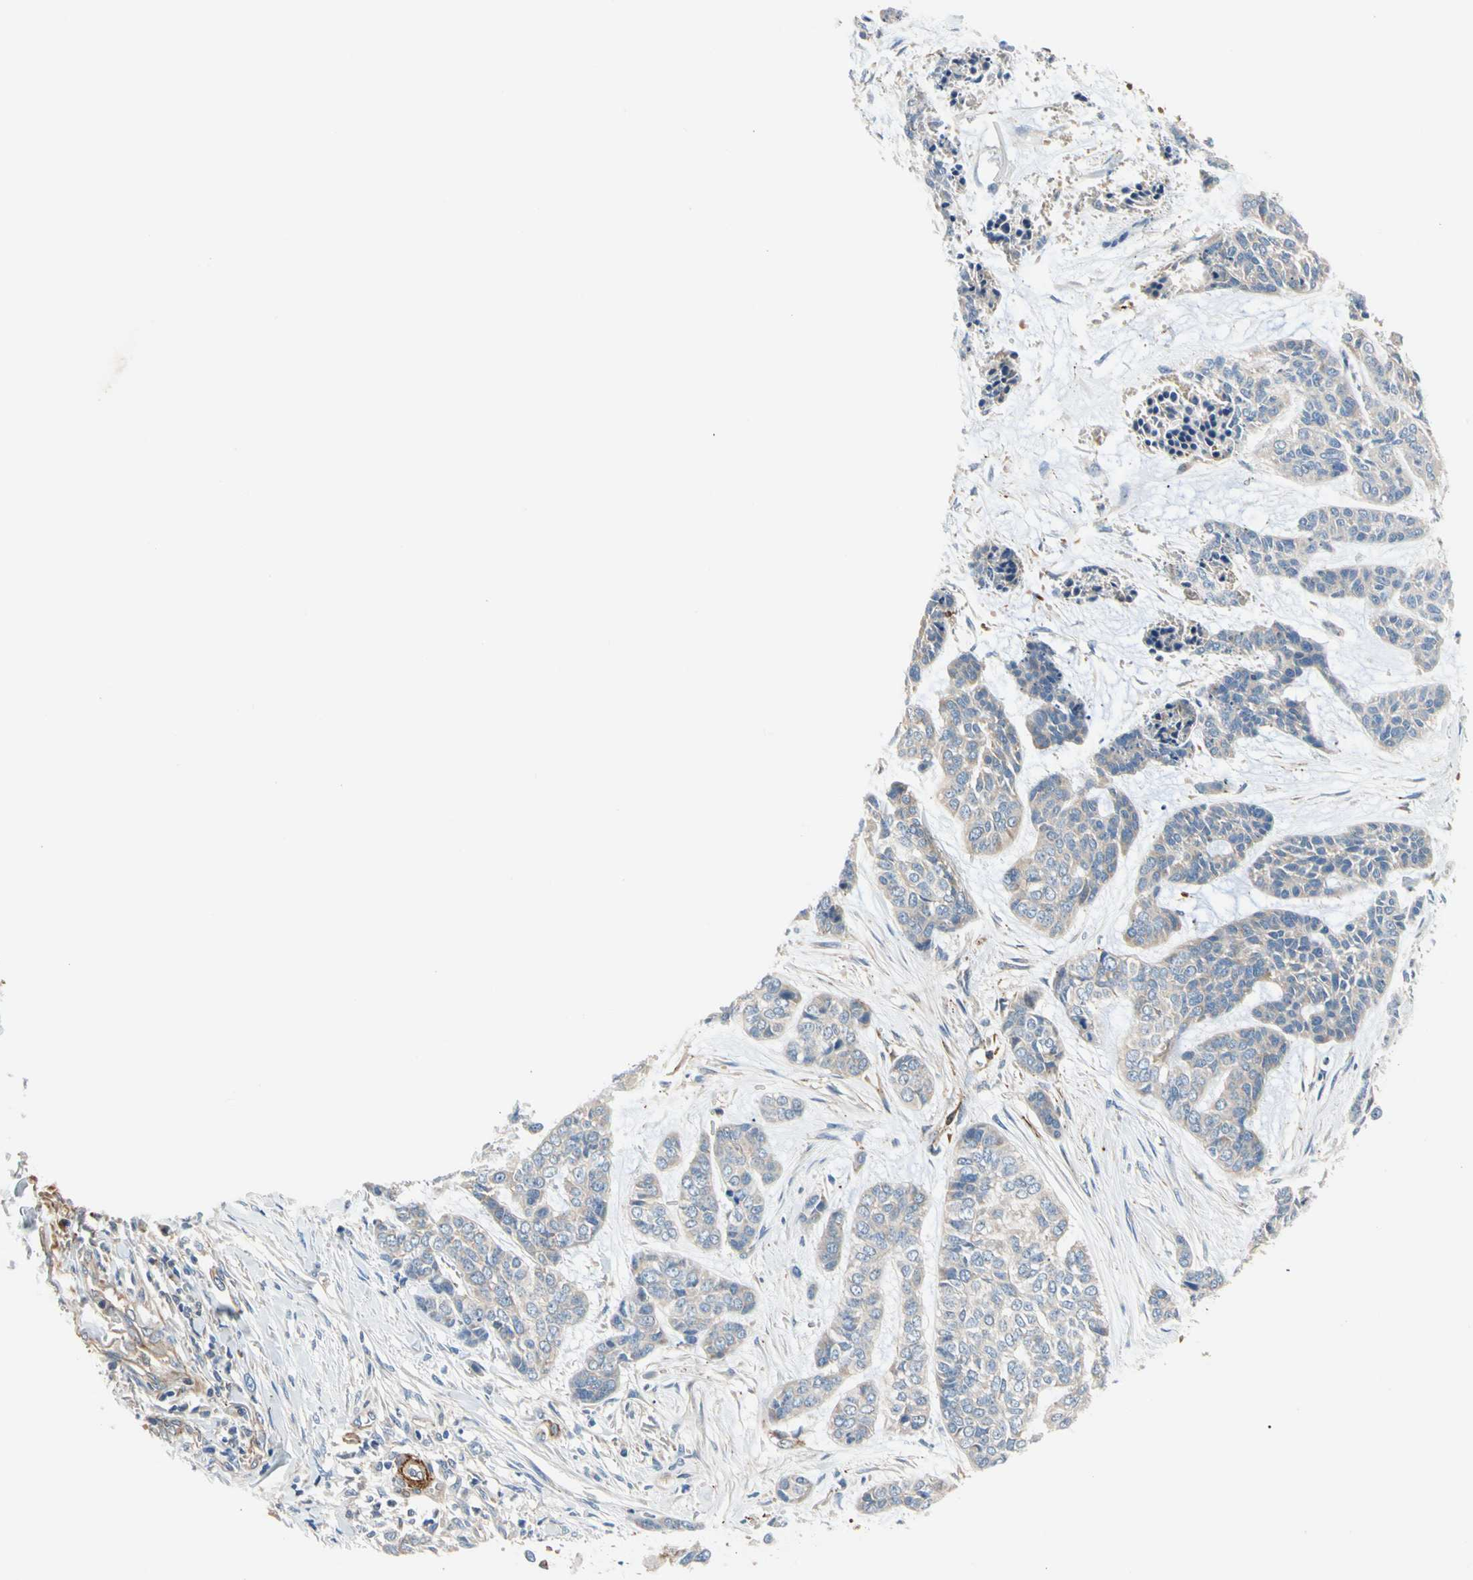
{"staining": {"intensity": "weak", "quantity": "<25%", "location": "cytoplasmic/membranous"}, "tissue": "skin cancer", "cell_type": "Tumor cells", "image_type": "cancer", "snomed": [{"axis": "morphology", "description": "Basal cell carcinoma"}, {"axis": "topography", "description": "Skin"}], "caption": "There is no significant staining in tumor cells of skin cancer (basal cell carcinoma).", "gene": "ENTREP3", "patient": {"sex": "female", "age": 64}}